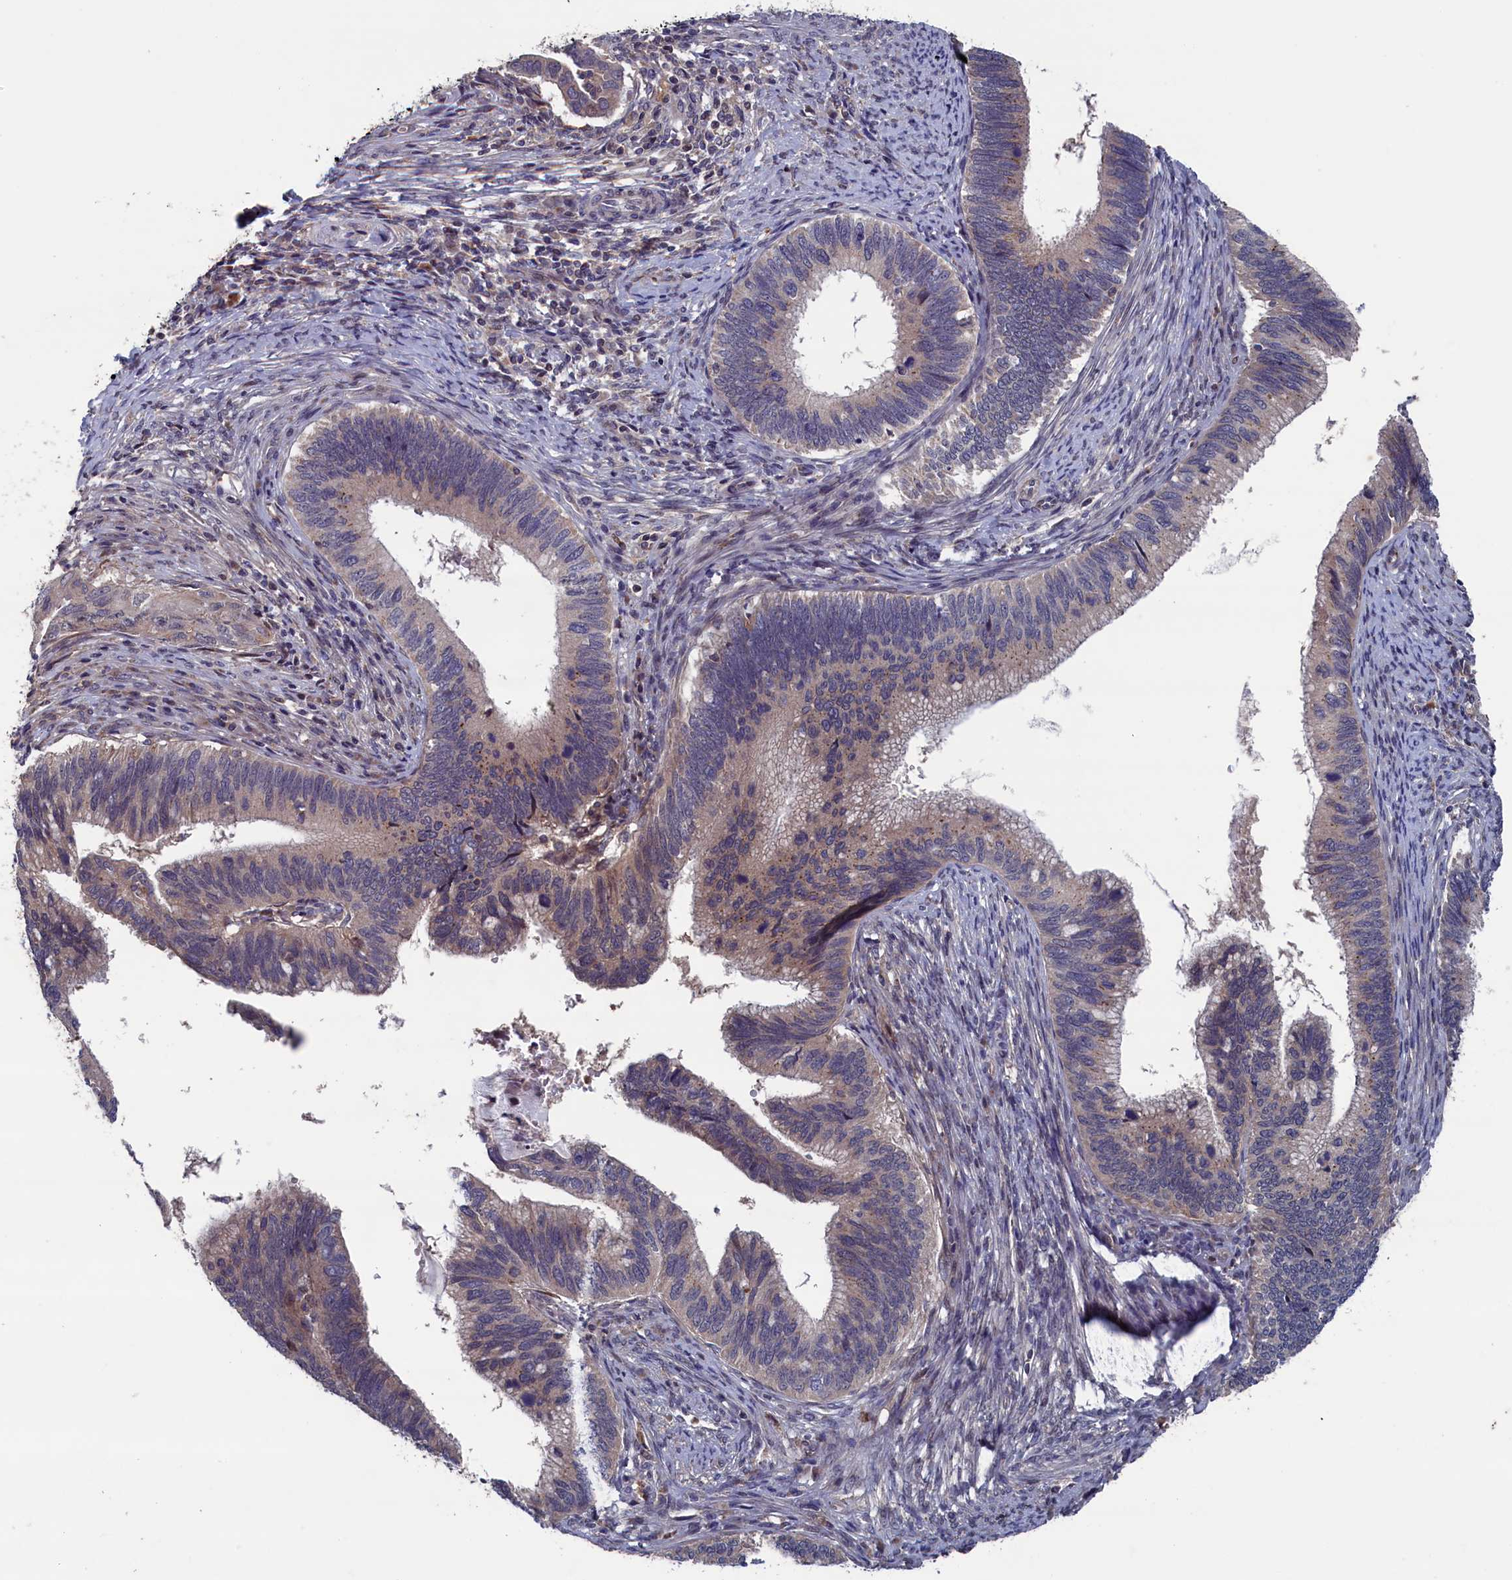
{"staining": {"intensity": "weak", "quantity": "25%-75%", "location": "cytoplasmic/membranous"}, "tissue": "cervical cancer", "cell_type": "Tumor cells", "image_type": "cancer", "snomed": [{"axis": "morphology", "description": "Adenocarcinoma, NOS"}, {"axis": "topography", "description": "Cervix"}], "caption": "Human cervical adenocarcinoma stained with a brown dye displays weak cytoplasmic/membranous positive expression in about 25%-75% of tumor cells.", "gene": "SPATA13", "patient": {"sex": "female", "age": 42}}